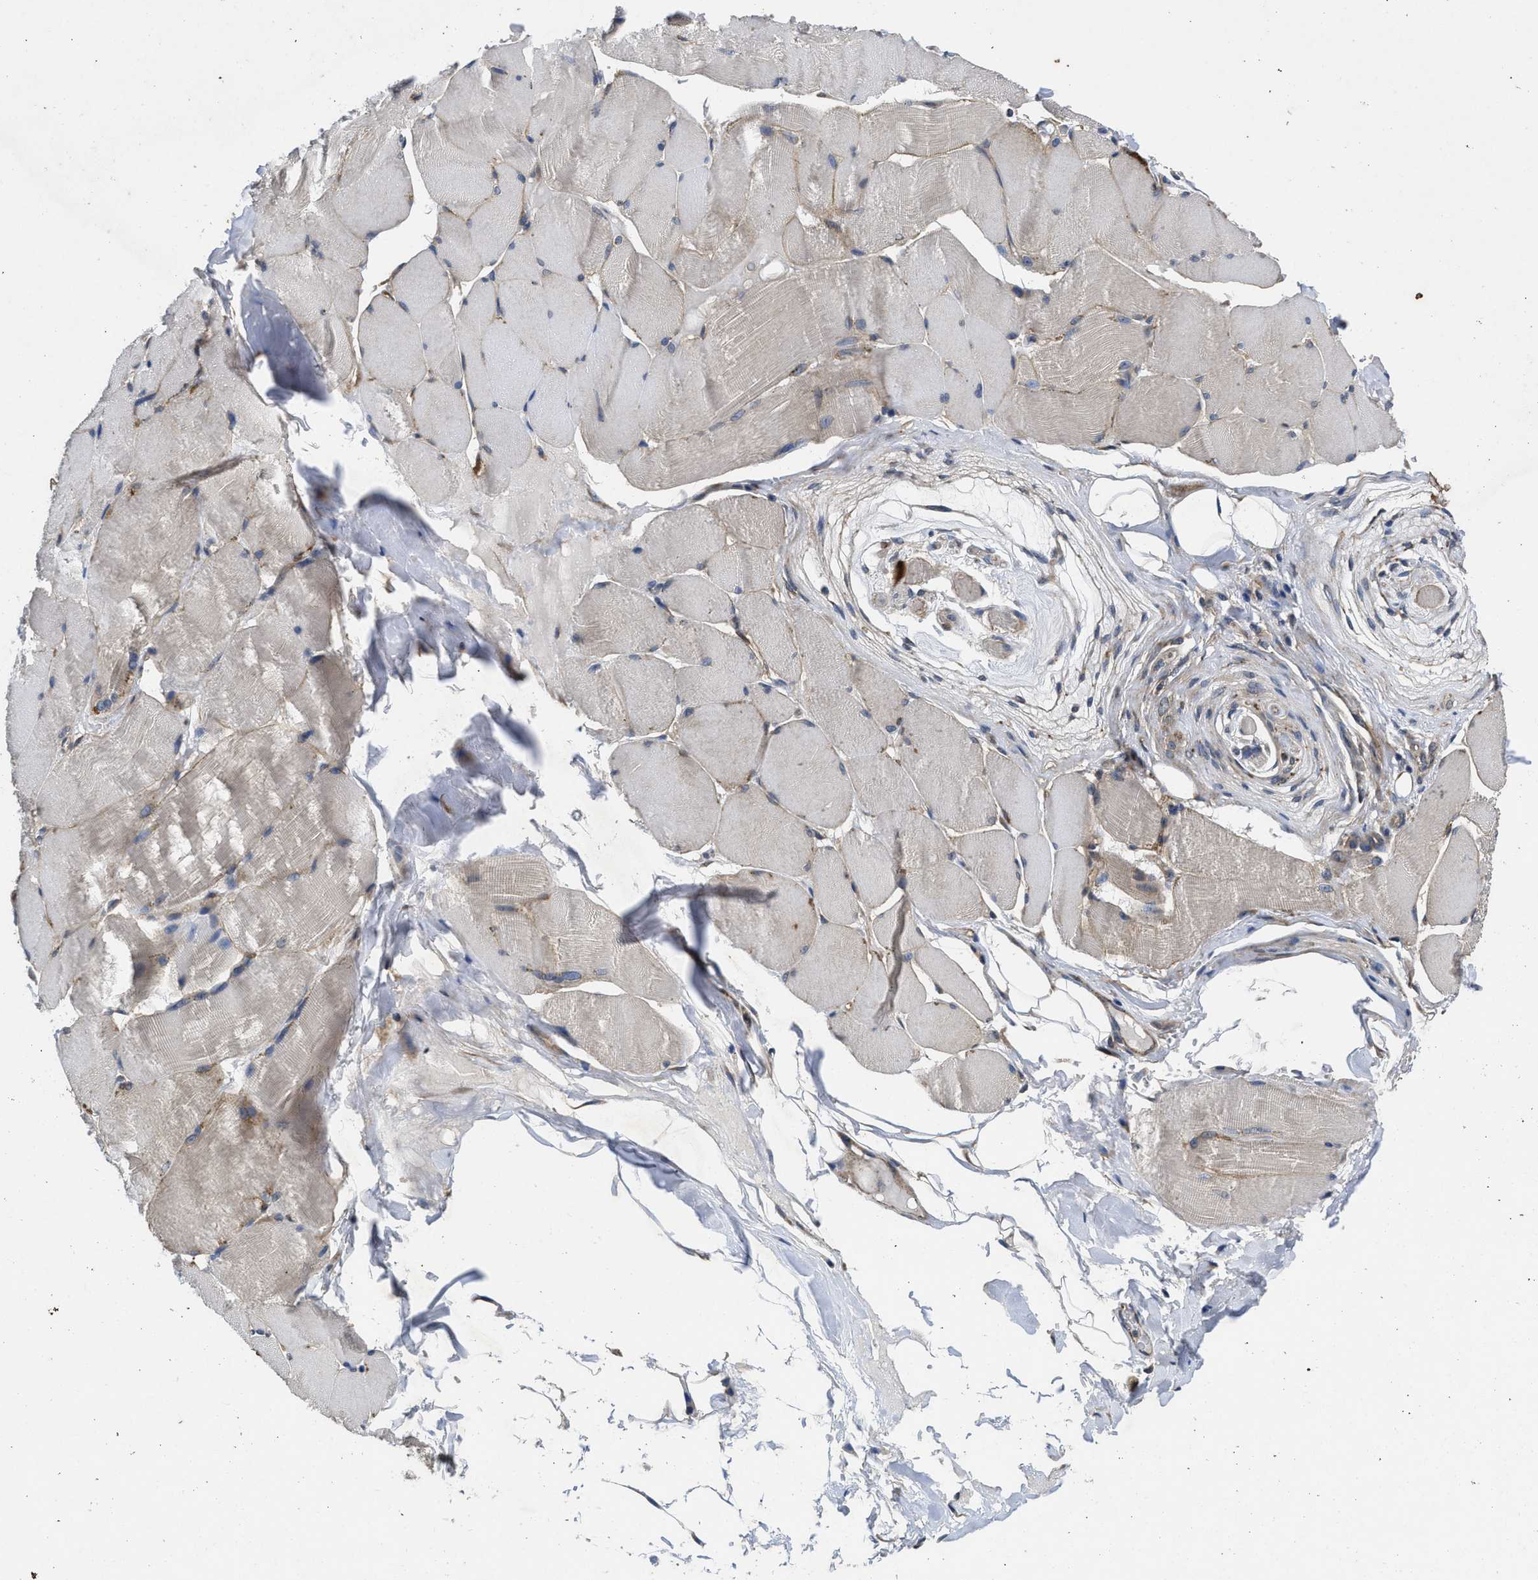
{"staining": {"intensity": "negative", "quantity": "none", "location": "none"}, "tissue": "skeletal muscle", "cell_type": "Myocytes", "image_type": "normal", "snomed": [{"axis": "morphology", "description": "Normal tissue, NOS"}, {"axis": "topography", "description": "Skin"}, {"axis": "topography", "description": "Skeletal muscle"}], "caption": "The immunohistochemistry micrograph has no significant positivity in myocytes of skeletal muscle.", "gene": "PKD2", "patient": {"sex": "male", "age": 83}}